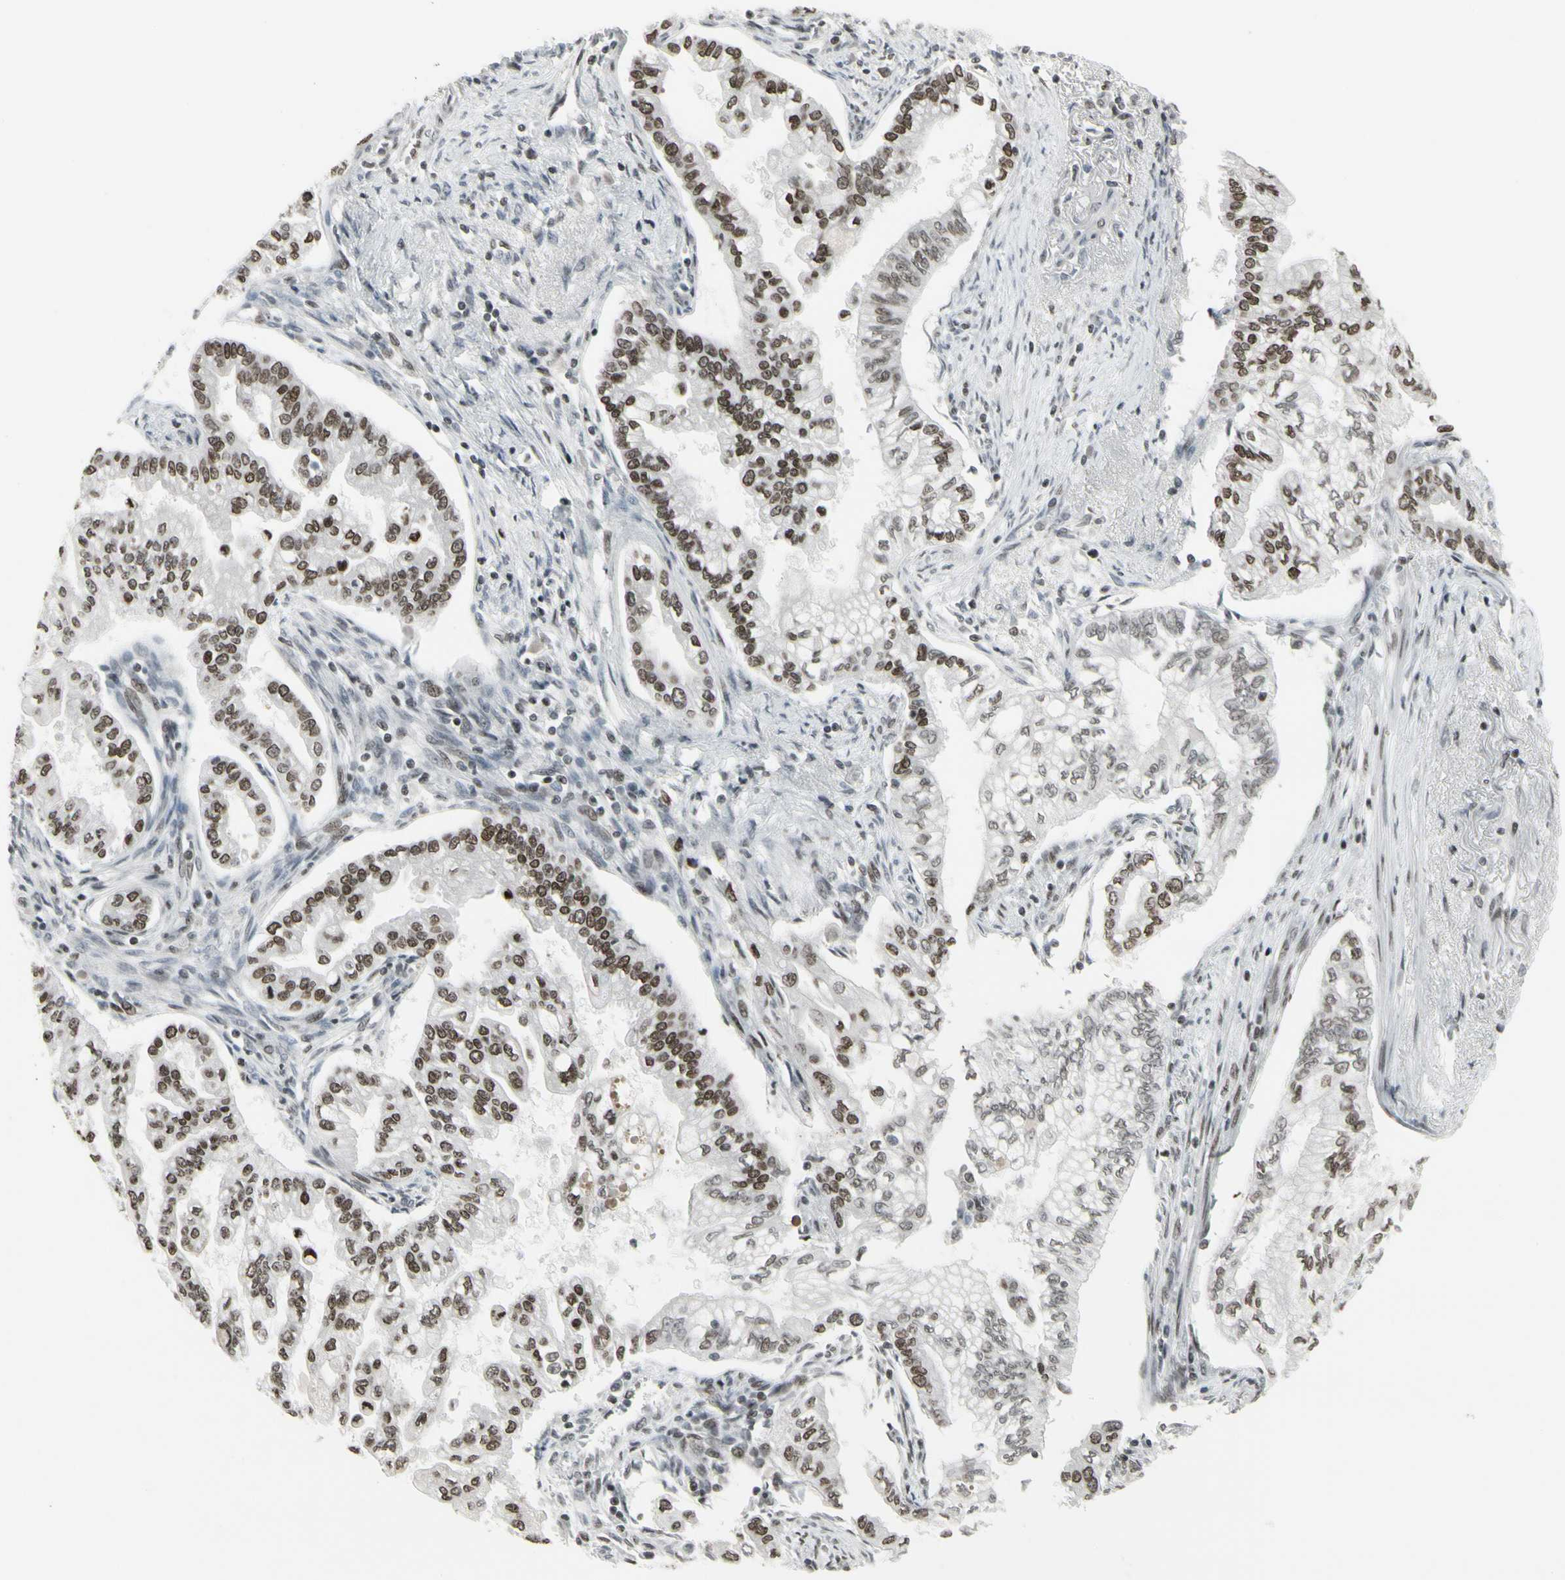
{"staining": {"intensity": "moderate", "quantity": ">75%", "location": "nuclear"}, "tissue": "pancreatic cancer", "cell_type": "Tumor cells", "image_type": "cancer", "snomed": [{"axis": "morphology", "description": "Normal tissue, NOS"}, {"axis": "topography", "description": "Pancreas"}], "caption": "Protein expression analysis of pancreatic cancer reveals moderate nuclear staining in approximately >75% of tumor cells.", "gene": "HMG20A", "patient": {"sex": "male", "age": 42}}